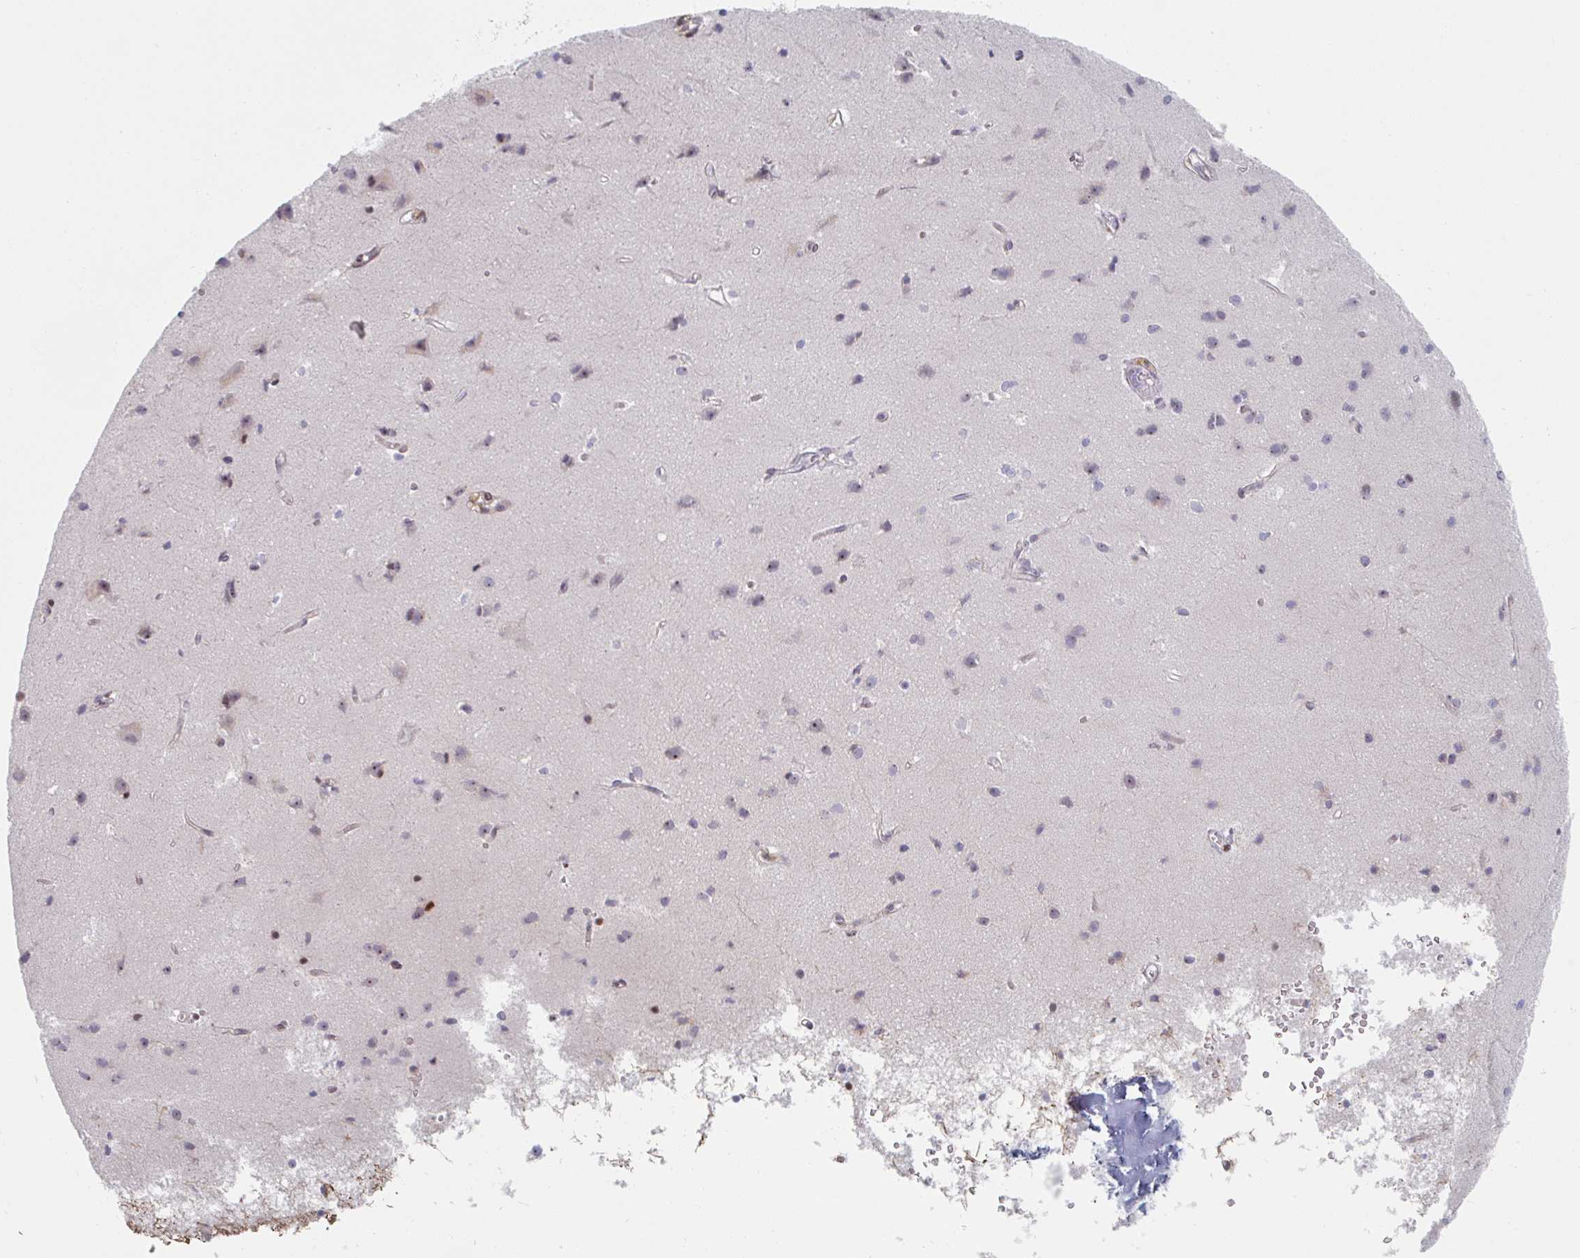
{"staining": {"intensity": "negative", "quantity": "none", "location": "none"}, "tissue": "cerebral cortex", "cell_type": "Endothelial cells", "image_type": "normal", "snomed": [{"axis": "morphology", "description": "Normal tissue, NOS"}, {"axis": "topography", "description": "Cerebral cortex"}], "caption": "Immunohistochemistry (IHC) histopathology image of normal cerebral cortex: human cerebral cortex stained with DAB displays no significant protein positivity in endothelial cells.", "gene": "TRAPPC10", "patient": {"sex": "male", "age": 37}}